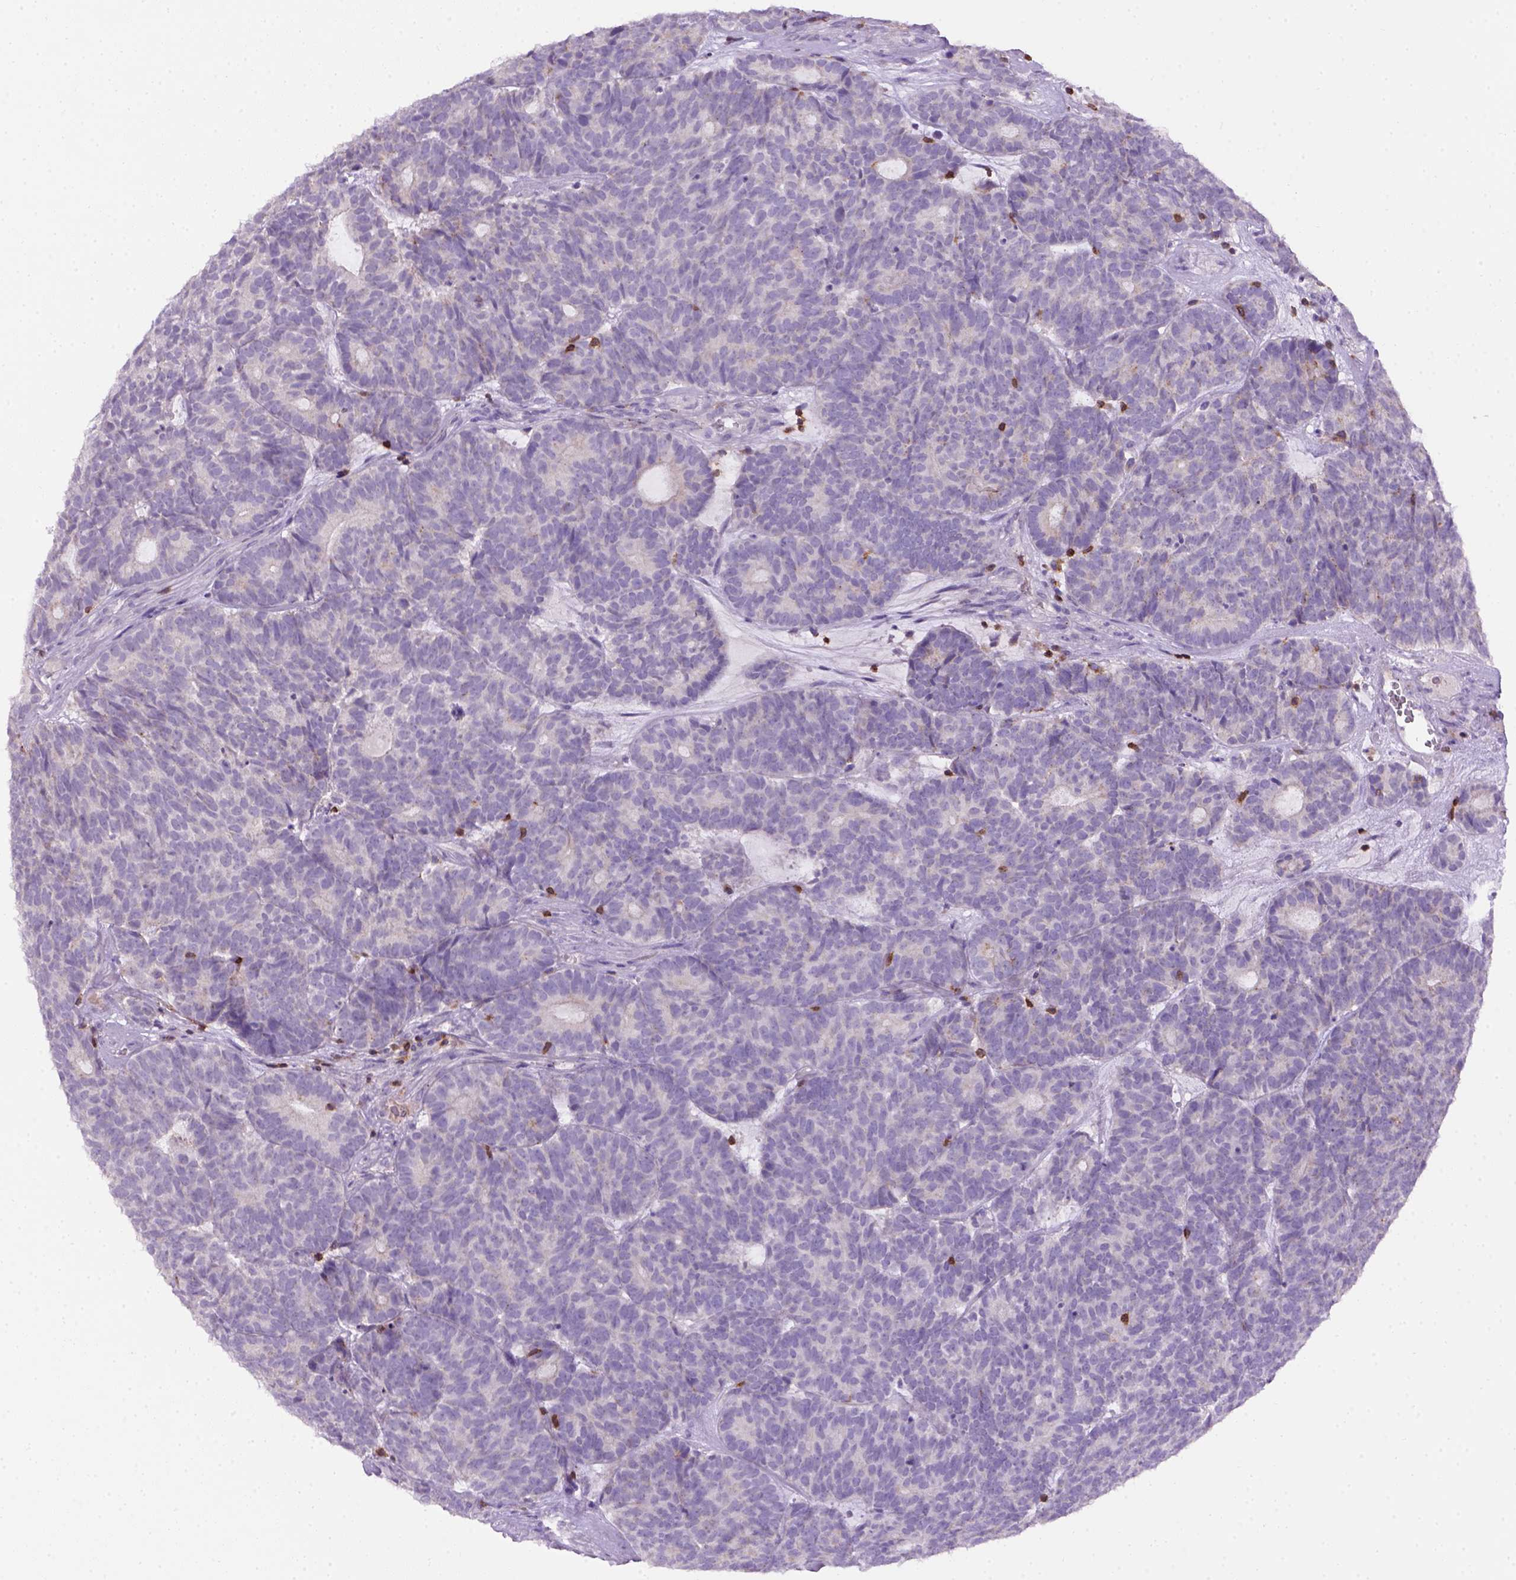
{"staining": {"intensity": "negative", "quantity": "none", "location": "none"}, "tissue": "head and neck cancer", "cell_type": "Tumor cells", "image_type": "cancer", "snomed": [{"axis": "morphology", "description": "Adenocarcinoma, NOS"}, {"axis": "topography", "description": "Head-Neck"}], "caption": "Immunohistochemistry histopathology image of adenocarcinoma (head and neck) stained for a protein (brown), which demonstrates no staining in tumor cells. The staining was performed using DAB to visualize the protein expression in brown, while the nuclei were stained in blue with hematoxylin (Magnification: 20x).", "gene": "CD3E", "patient": {"sex": "female", "age": 81}}